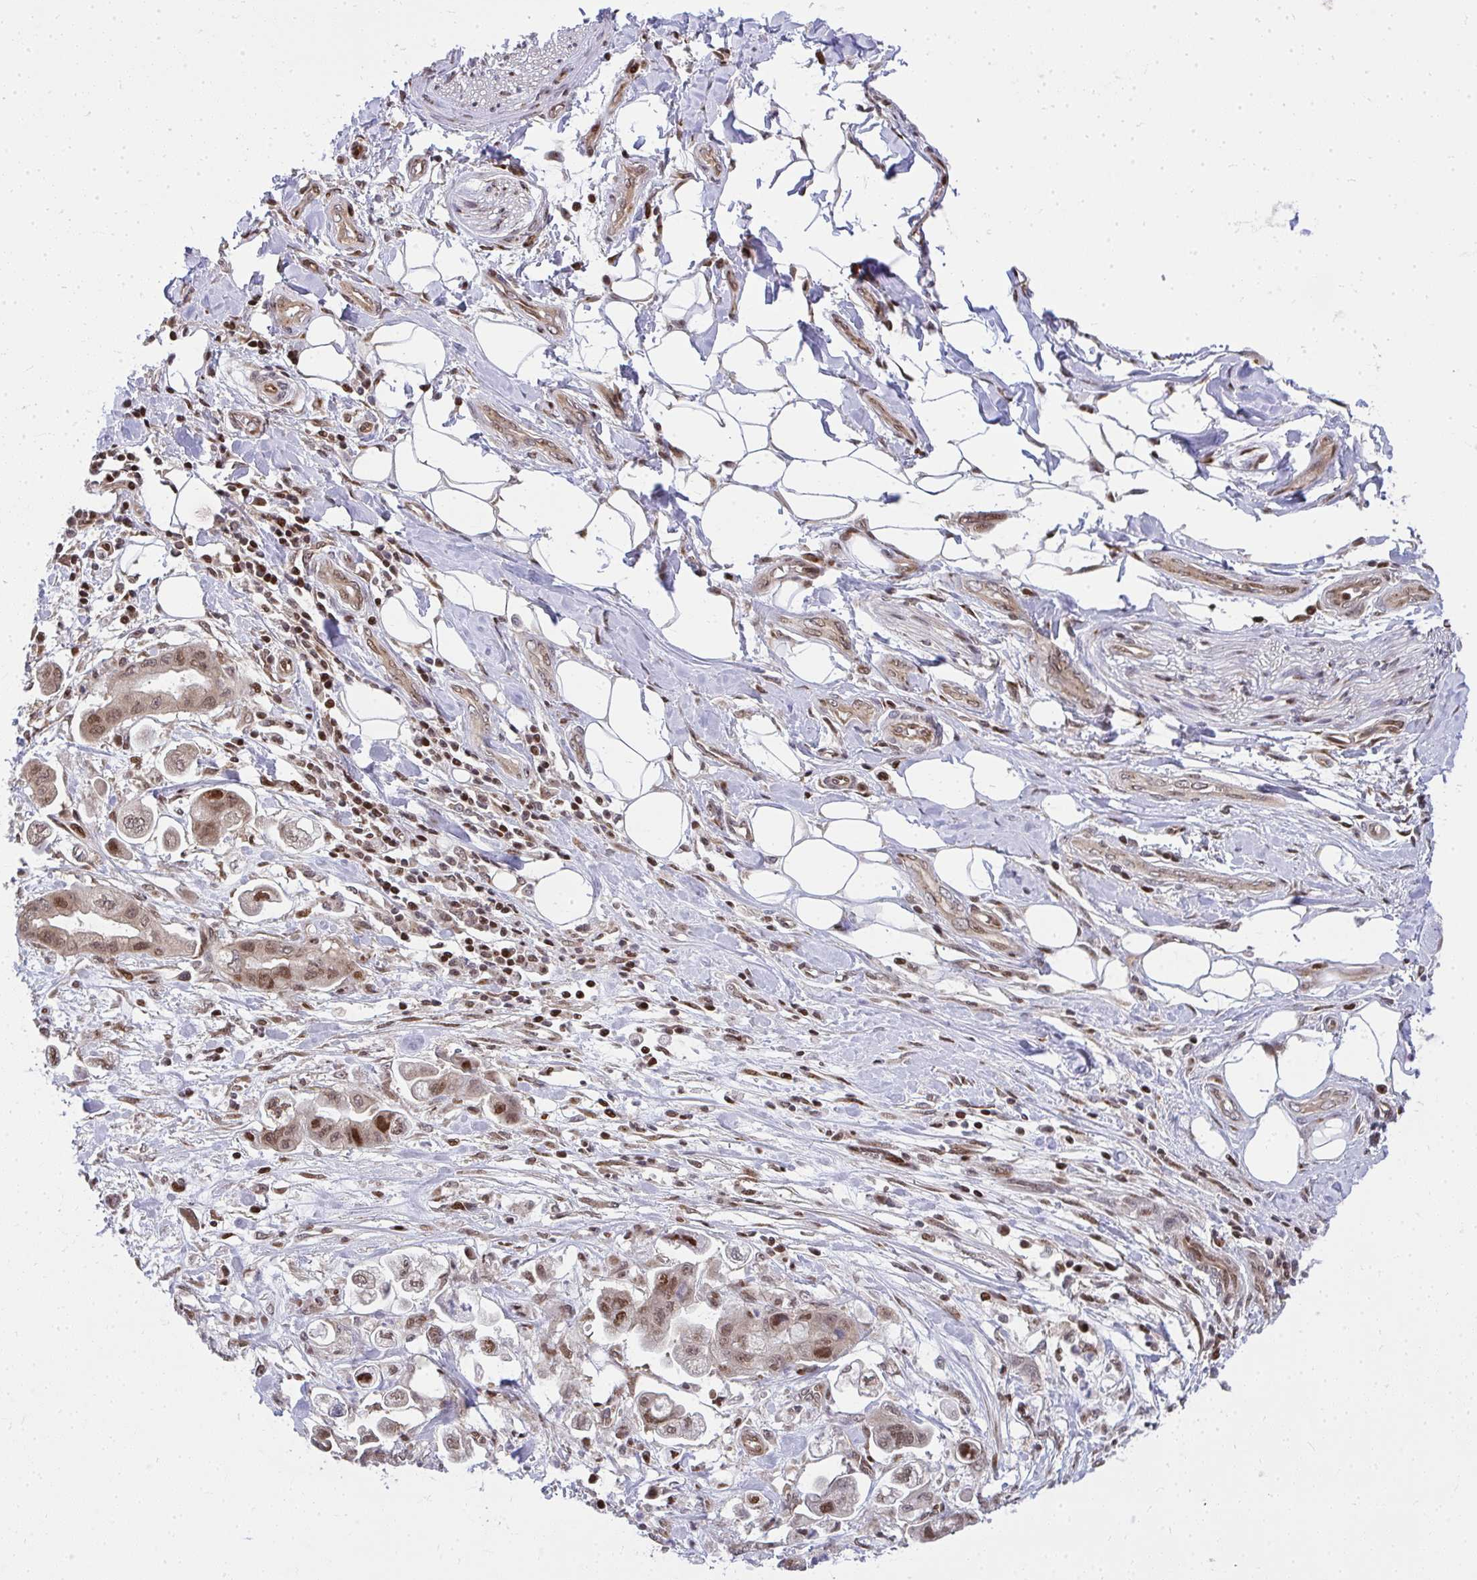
{"staining": {"intensity": "moderate", "quantity": "25%-75%", "location": "nuclear"}, "tissue": "stomach cancer", "cell_type": "Tumor cells", "image_type": "cancer", "snomed": [{"axis": "morphology", "description": "Adenocarcinoma, NOS"}, {"axis": "topography", "description": "Stomach"}], "caption": "Immunohistochemical staining of human stomach cancer displays medium levels of moderate nuclear expression in about 25%-75% of tumor cells.", "gene": "PIGY", "patient": {"sex": "male", "age": 62}}